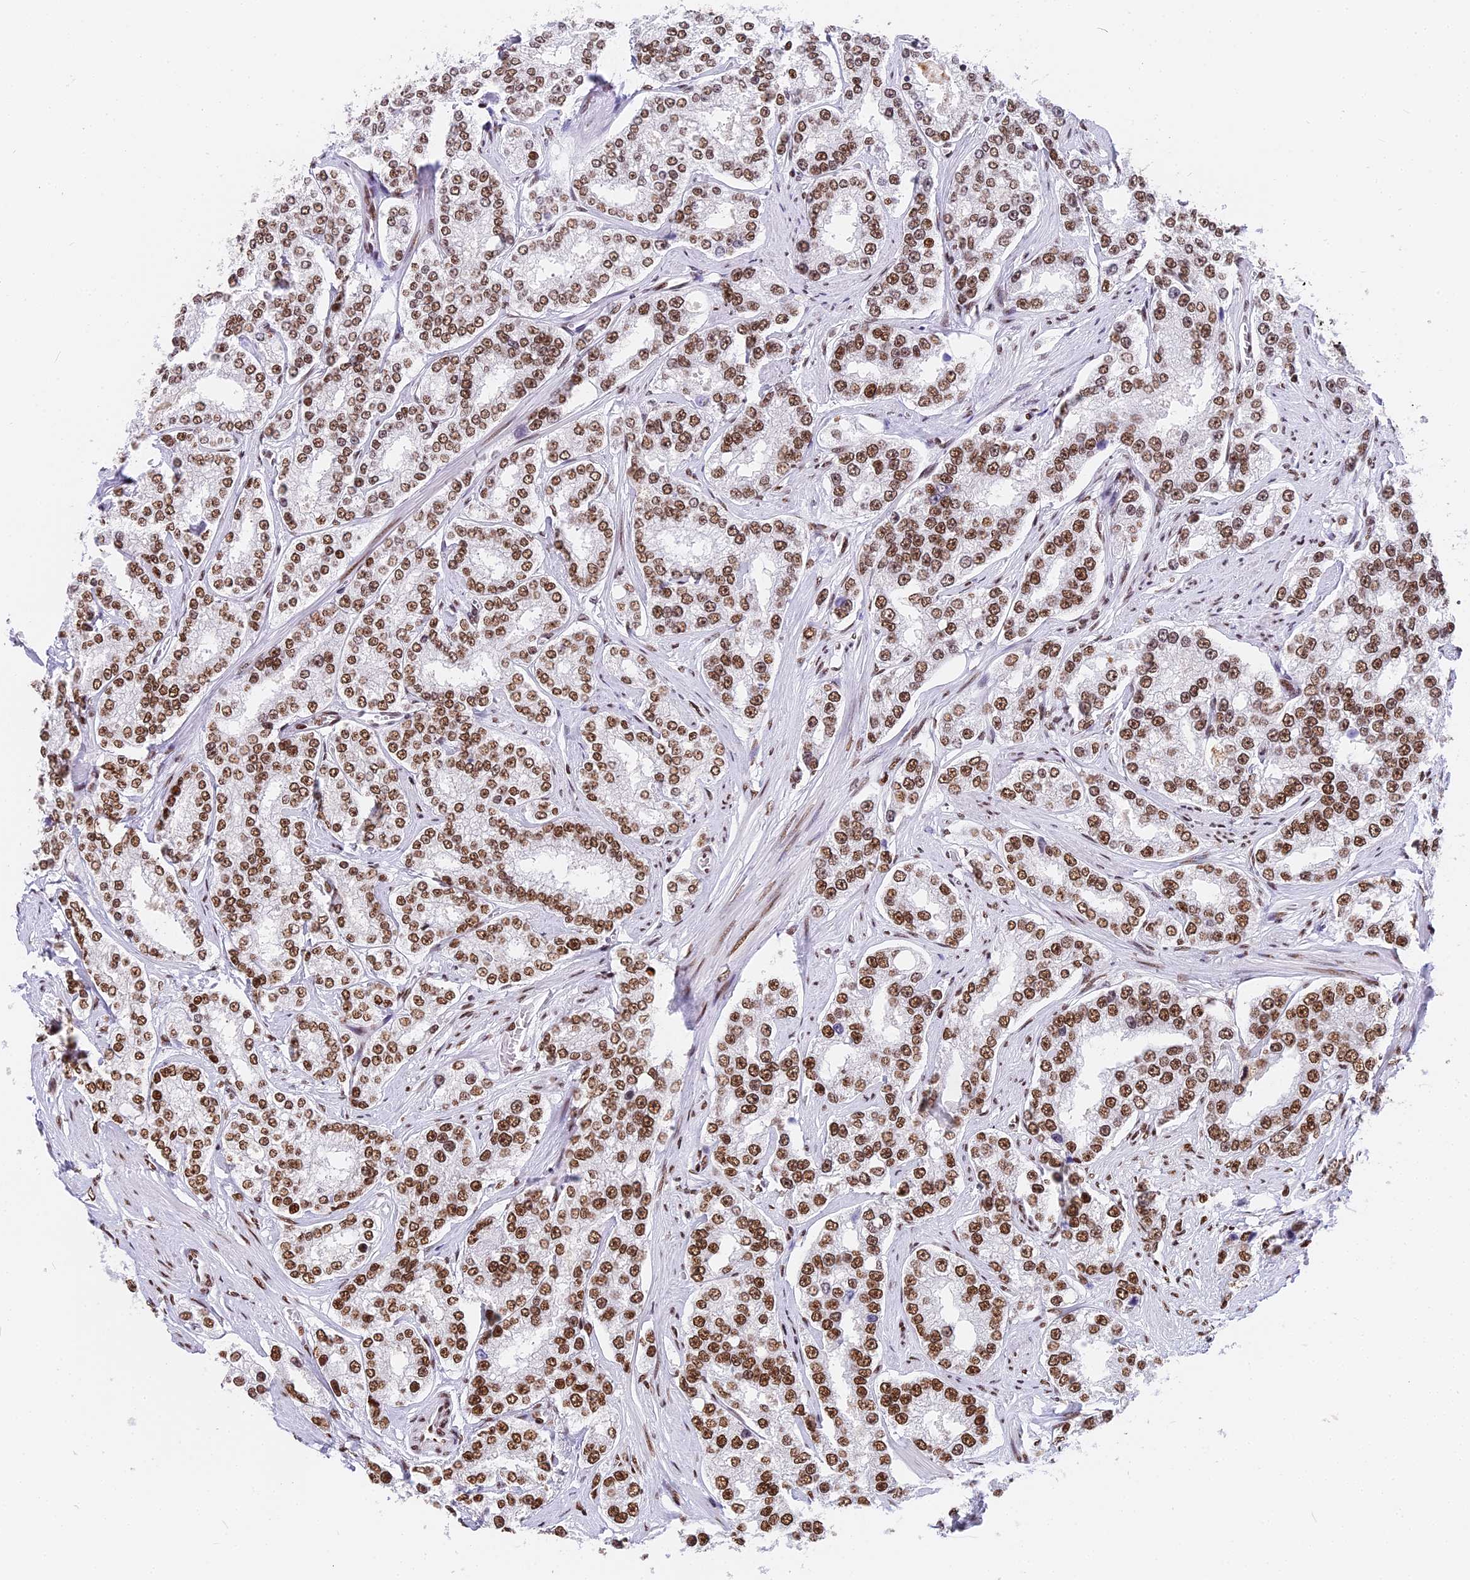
{"staining": {"intensity": "moderate", "quantity": ">75%", "location": "nuclear"}, "tissue": "prostate cancer", "cell_type": "Tumor cells", "image_type": "cancer", "snomed": [{"axis": "morphology", "description": "Normal tissue, NOS"}, {"axis": "morphology", "description": "Adenocarcinoma, High grade"}, {"axis": "topography", "description": "Prostate"}], "caption": "Immunohistochemical staining of high-grade adenocarcinoma (prostate) reveals medium levels of moderate nuclear protein expression in approximately >75% of tumor cells.", "gene": "SBNO1", "patient": {"sex": "male", "age": 83}}